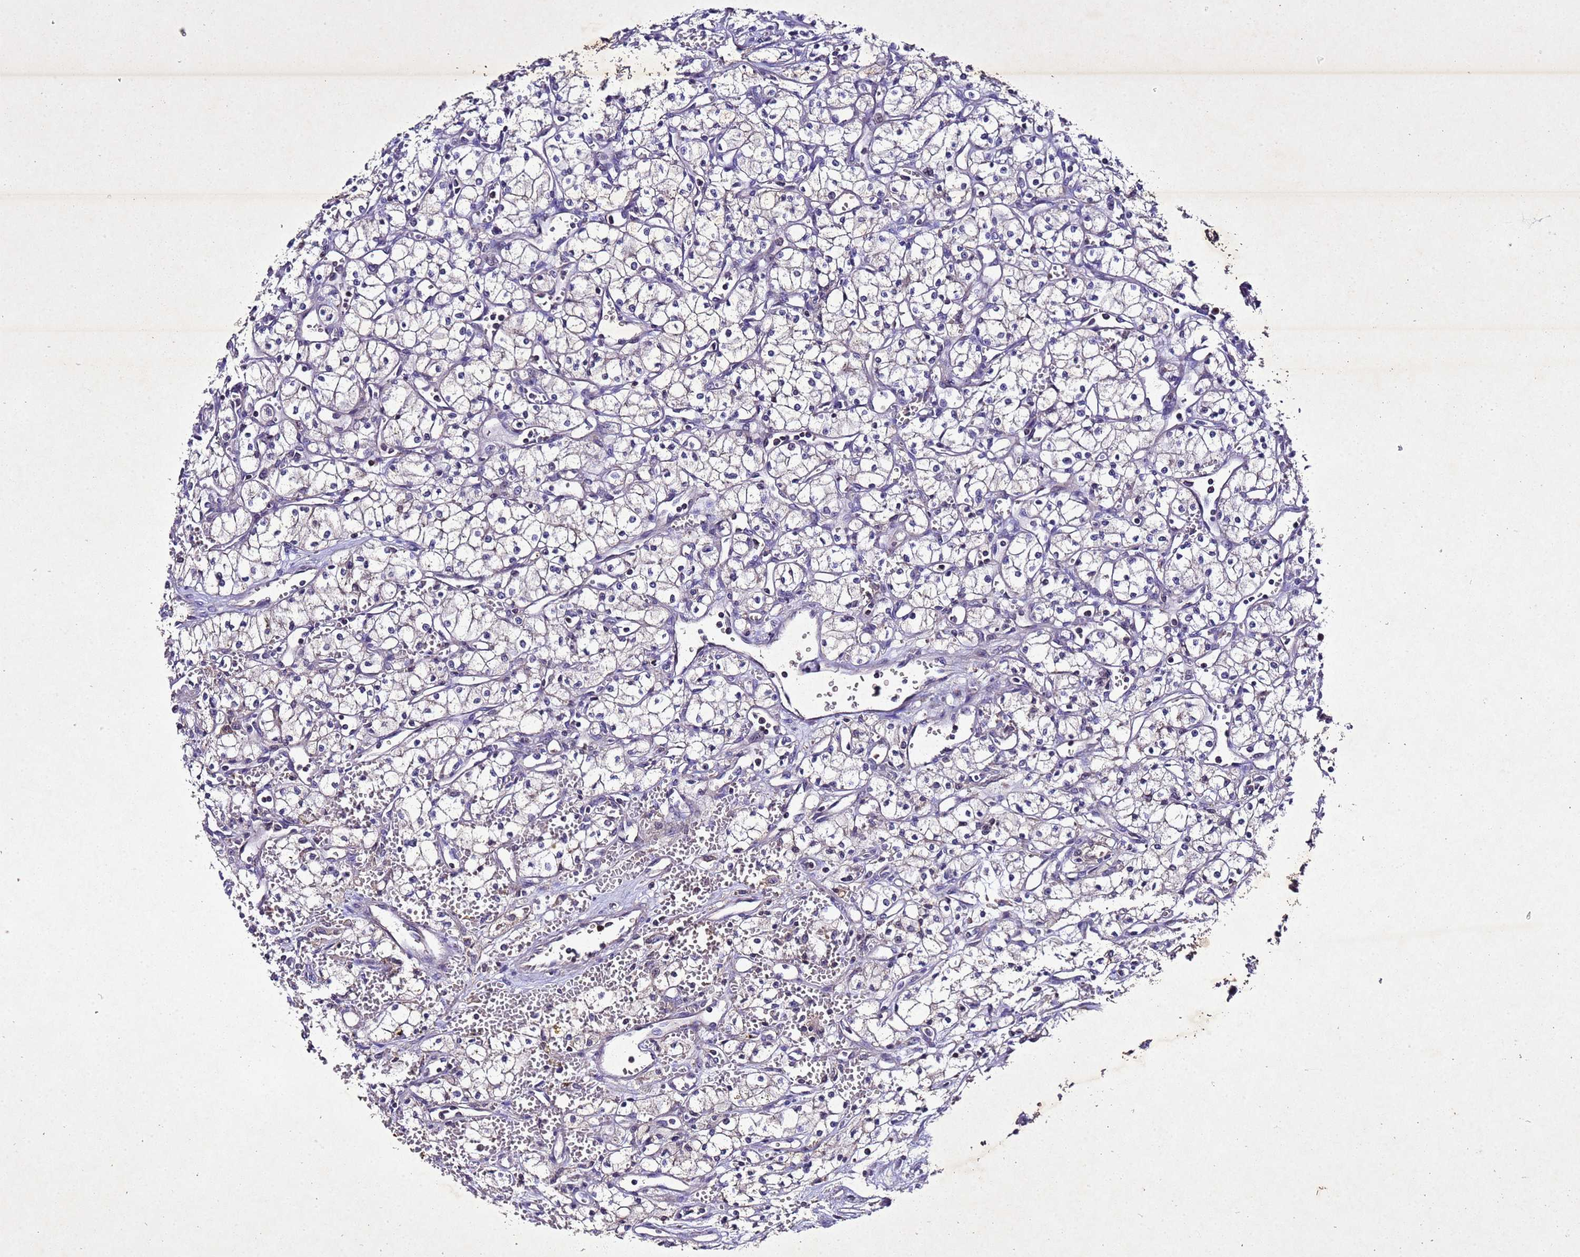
{"staining": {"intensity": "negative", "quantity": "none", "location": "none"}, "tissue": "renal cancer", "cell_type": "Tumor cells", "image_type": "cancer", "snomed": [{"axis": "morphology", "description": "Adenocarcinoma, NOS"}, {"axis": "topography", "description": "Kidney"}], "caption": "A high-resolution image shows immunohistochemistry staining of renal cancer, which shows no significant staining in tumor cells. (Immunohistochemistry (ihc), brightfield microscopy, high magnification).", "gene": "SV2B", "patient": {"sex": "male", "age": 59}}